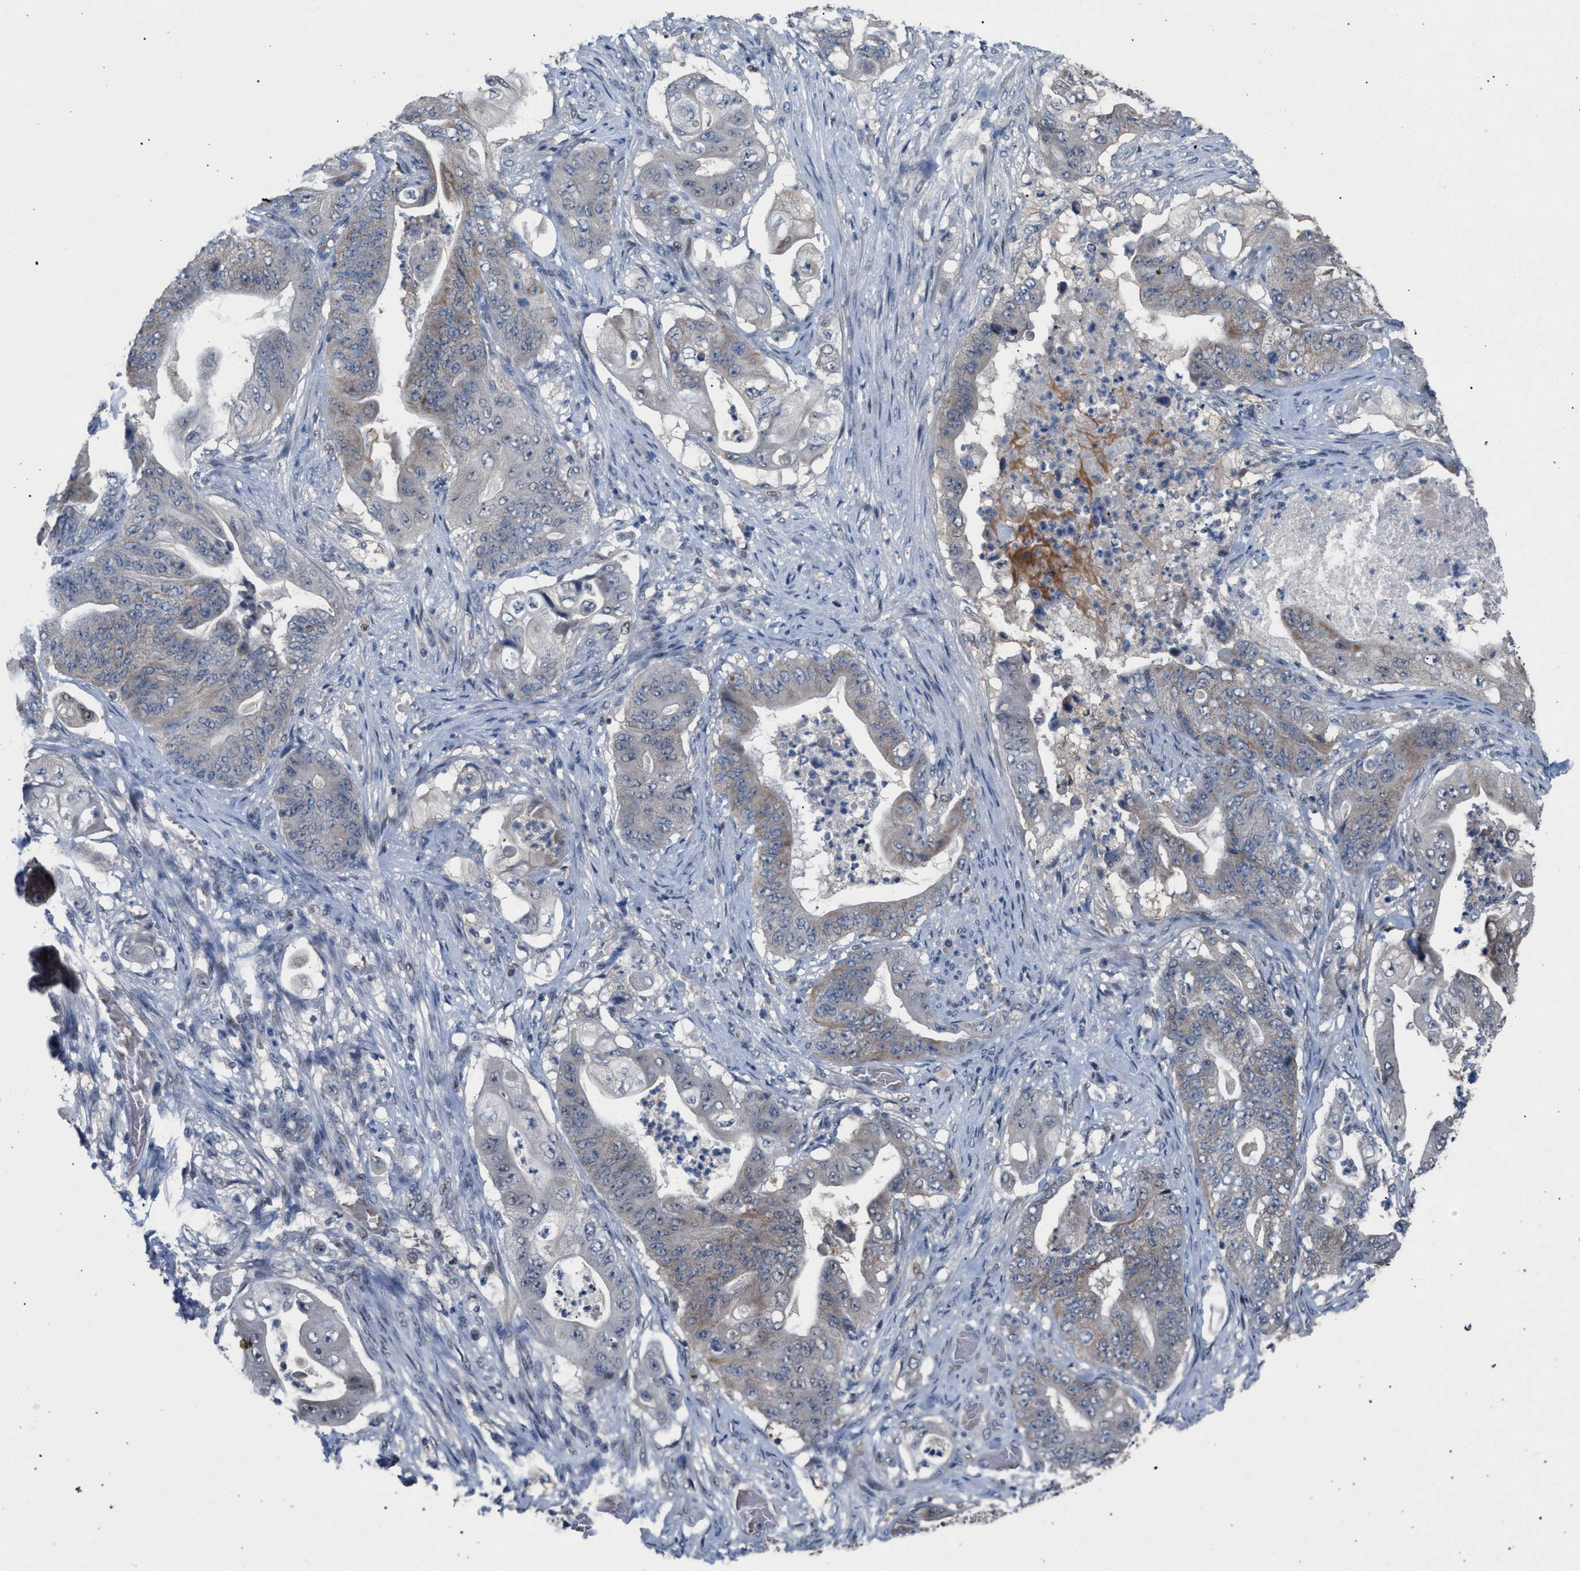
{"staining": {"intensity": "weak", "quantity": "<25%", "location": "cytoplasmic/membranous"}, "tissue": "stomach cancer", "cell_type": "Tumor cells", "image_type": "cancer", "snomed": [{"axis": "morphology", "description": "Adenocarcinoma, NOS"}, {"axis": "topography", "description": "Stomach"}], "caption": "Tumor cells show no significant protein positivity in adenocarcinoma (stomach).", "gene": "TECPR1", "patient": {"sex": "female", "age": 73}}